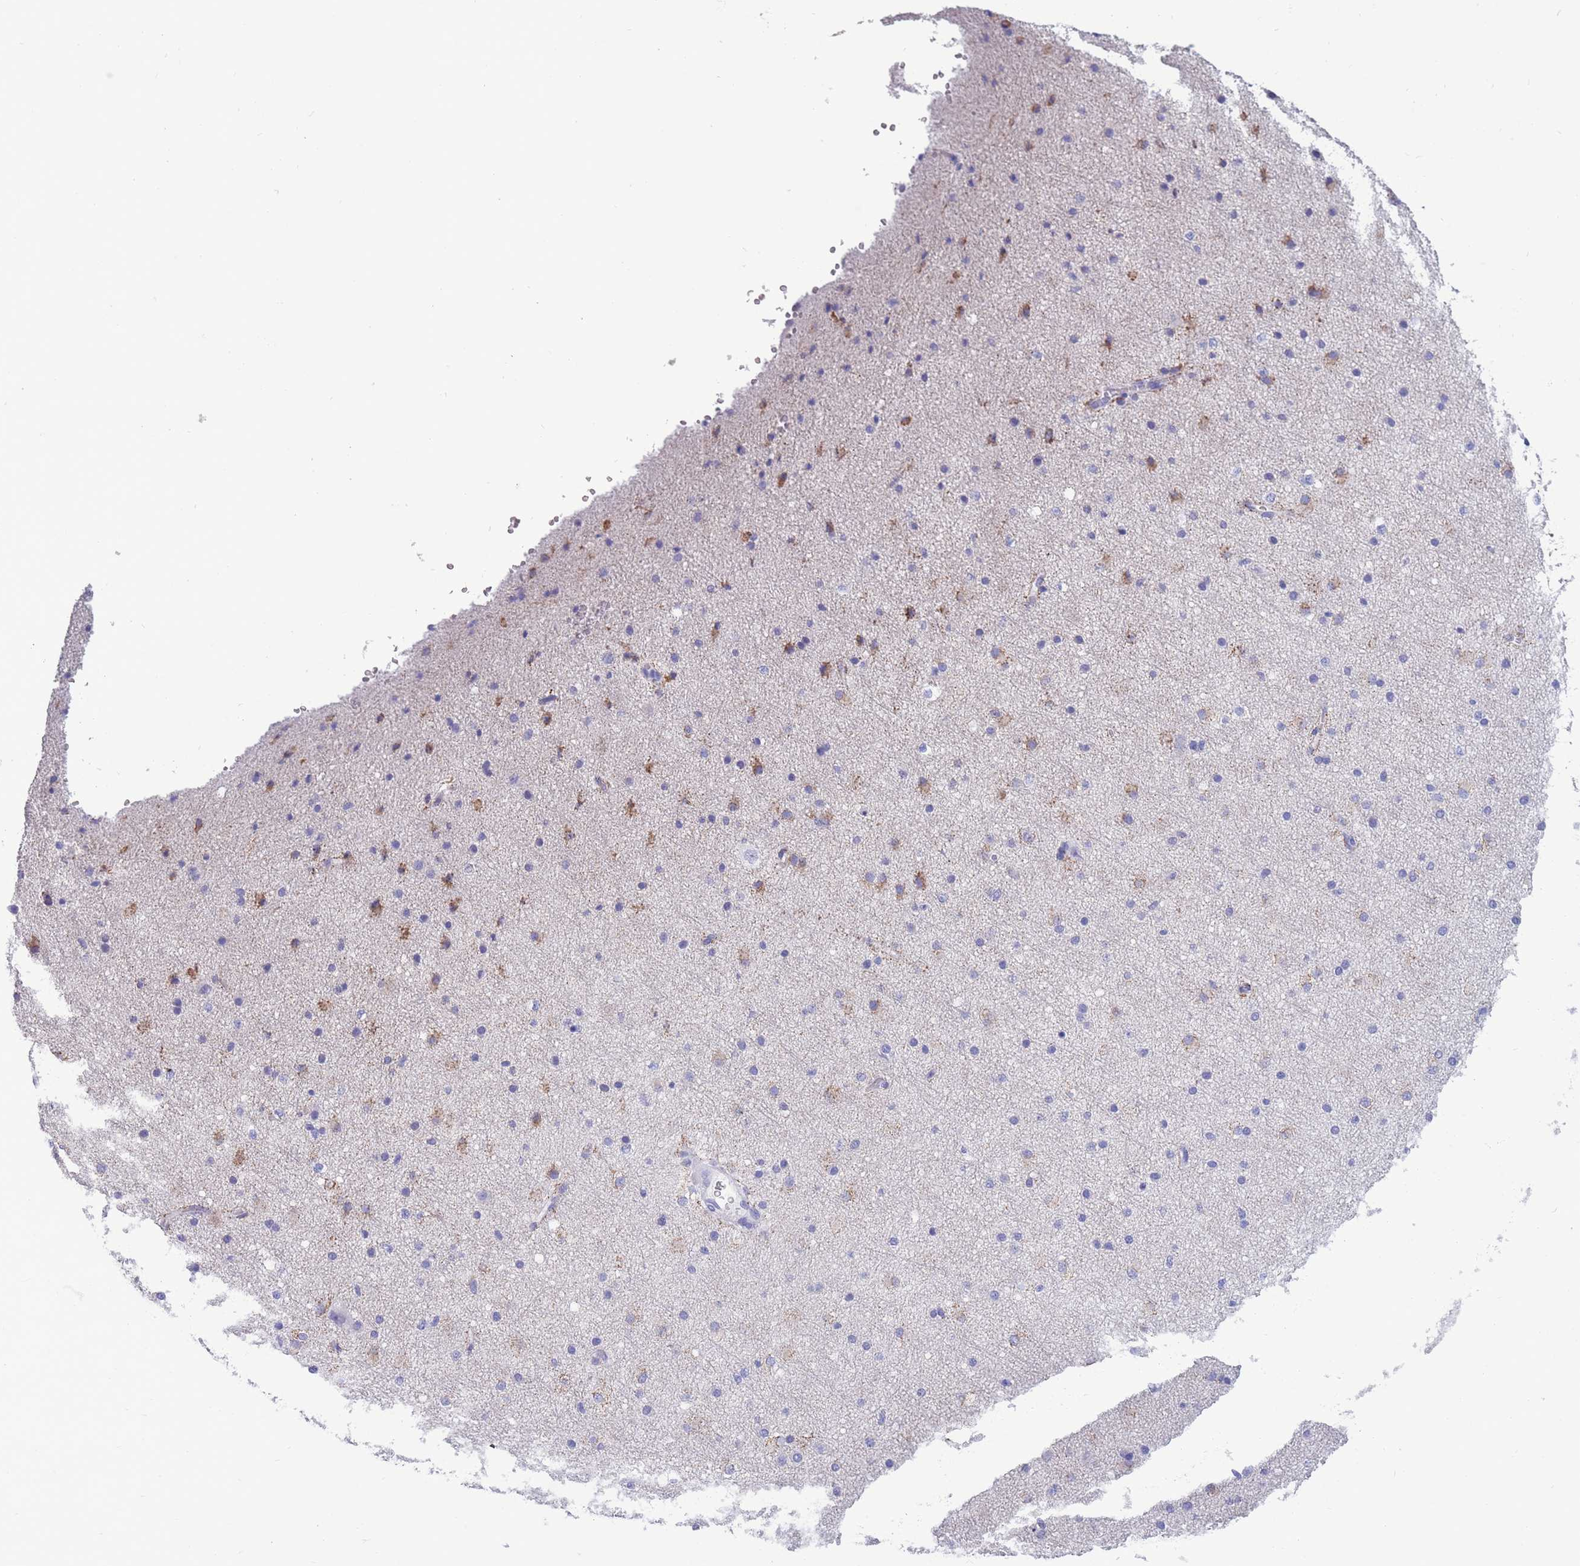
{"staining": {"intensity": "negative", "quantity": "none", "location": "none"}, "tissue": "cerebral cortex", "cell_type": "Endothelial cells", "image_type": "normal", "snomed": [{"axis": "morphology", "description": "Normal tissue, NOS"}, {"axis": "morphology", "description": "Developmental malformation"}, {"axis": "topography", "description": "Cerebral cortex"}], "caption": "Micrograph shows no protein positivity in endothelial cells of unremarkable cerebral cortex. Nuclei are stained in blue.", "gene": "INTS2", "patient": {"sex": "female", "age": 30}}